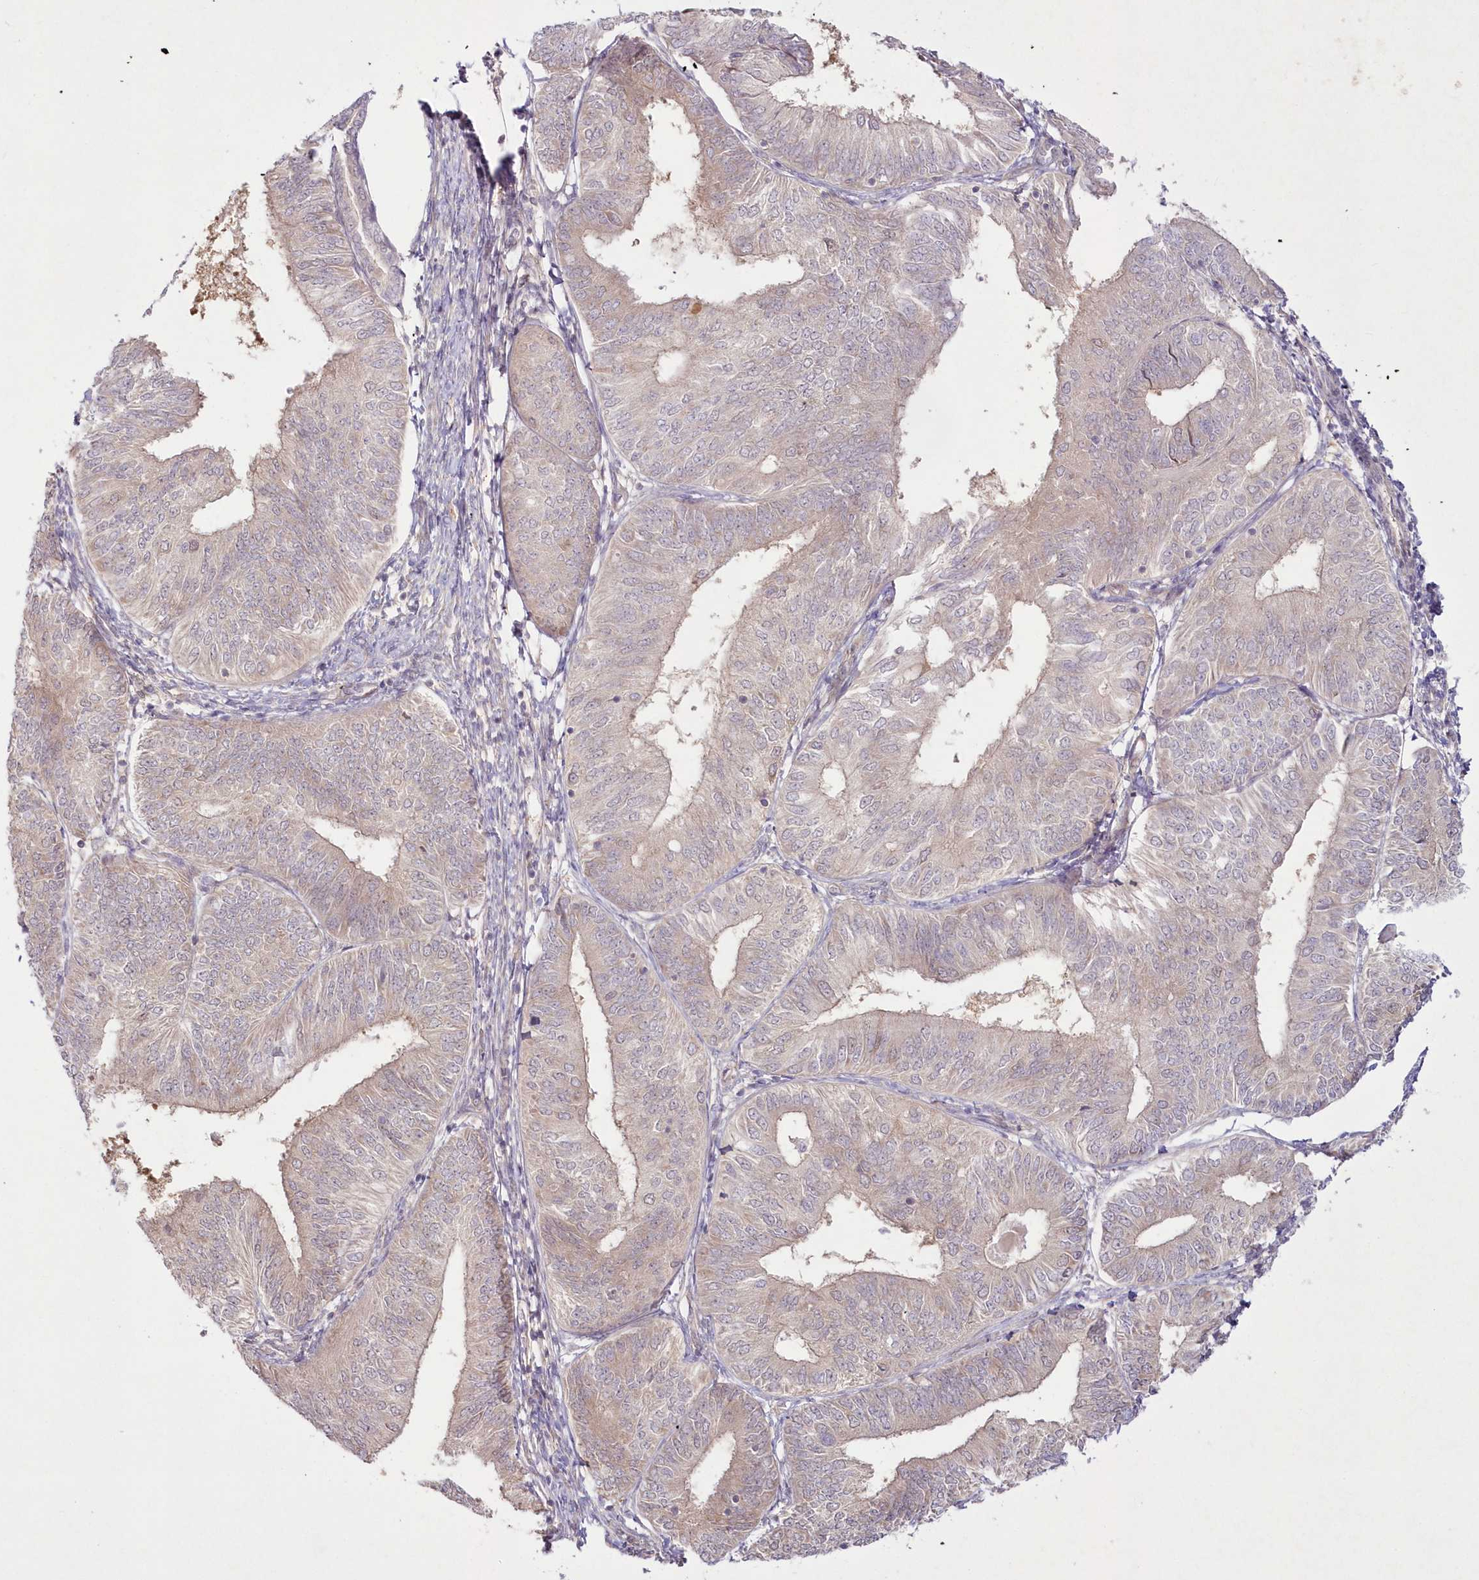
{"staining": {"intensity": "weak", "quantity": "<25%", "location": "cytoplasmic/membranous"}, "tissue": "endometrial cancer", "cell_type": "Tumor cells", "image_type": "cancer", "snomed": [{"axis": "morphology", "description": "Adenocarcinoma, NOS"}, {"axis": "topography", "description": "Endometrium"}], "caption": "Human endometrial cancer (adenocarcinoma) stained for a protein using immunohistochemistry (IHC) demonstrates no staining in tumor cells.", "gene": "IPMK", "patient": {"sex": "female", "age": 58}}